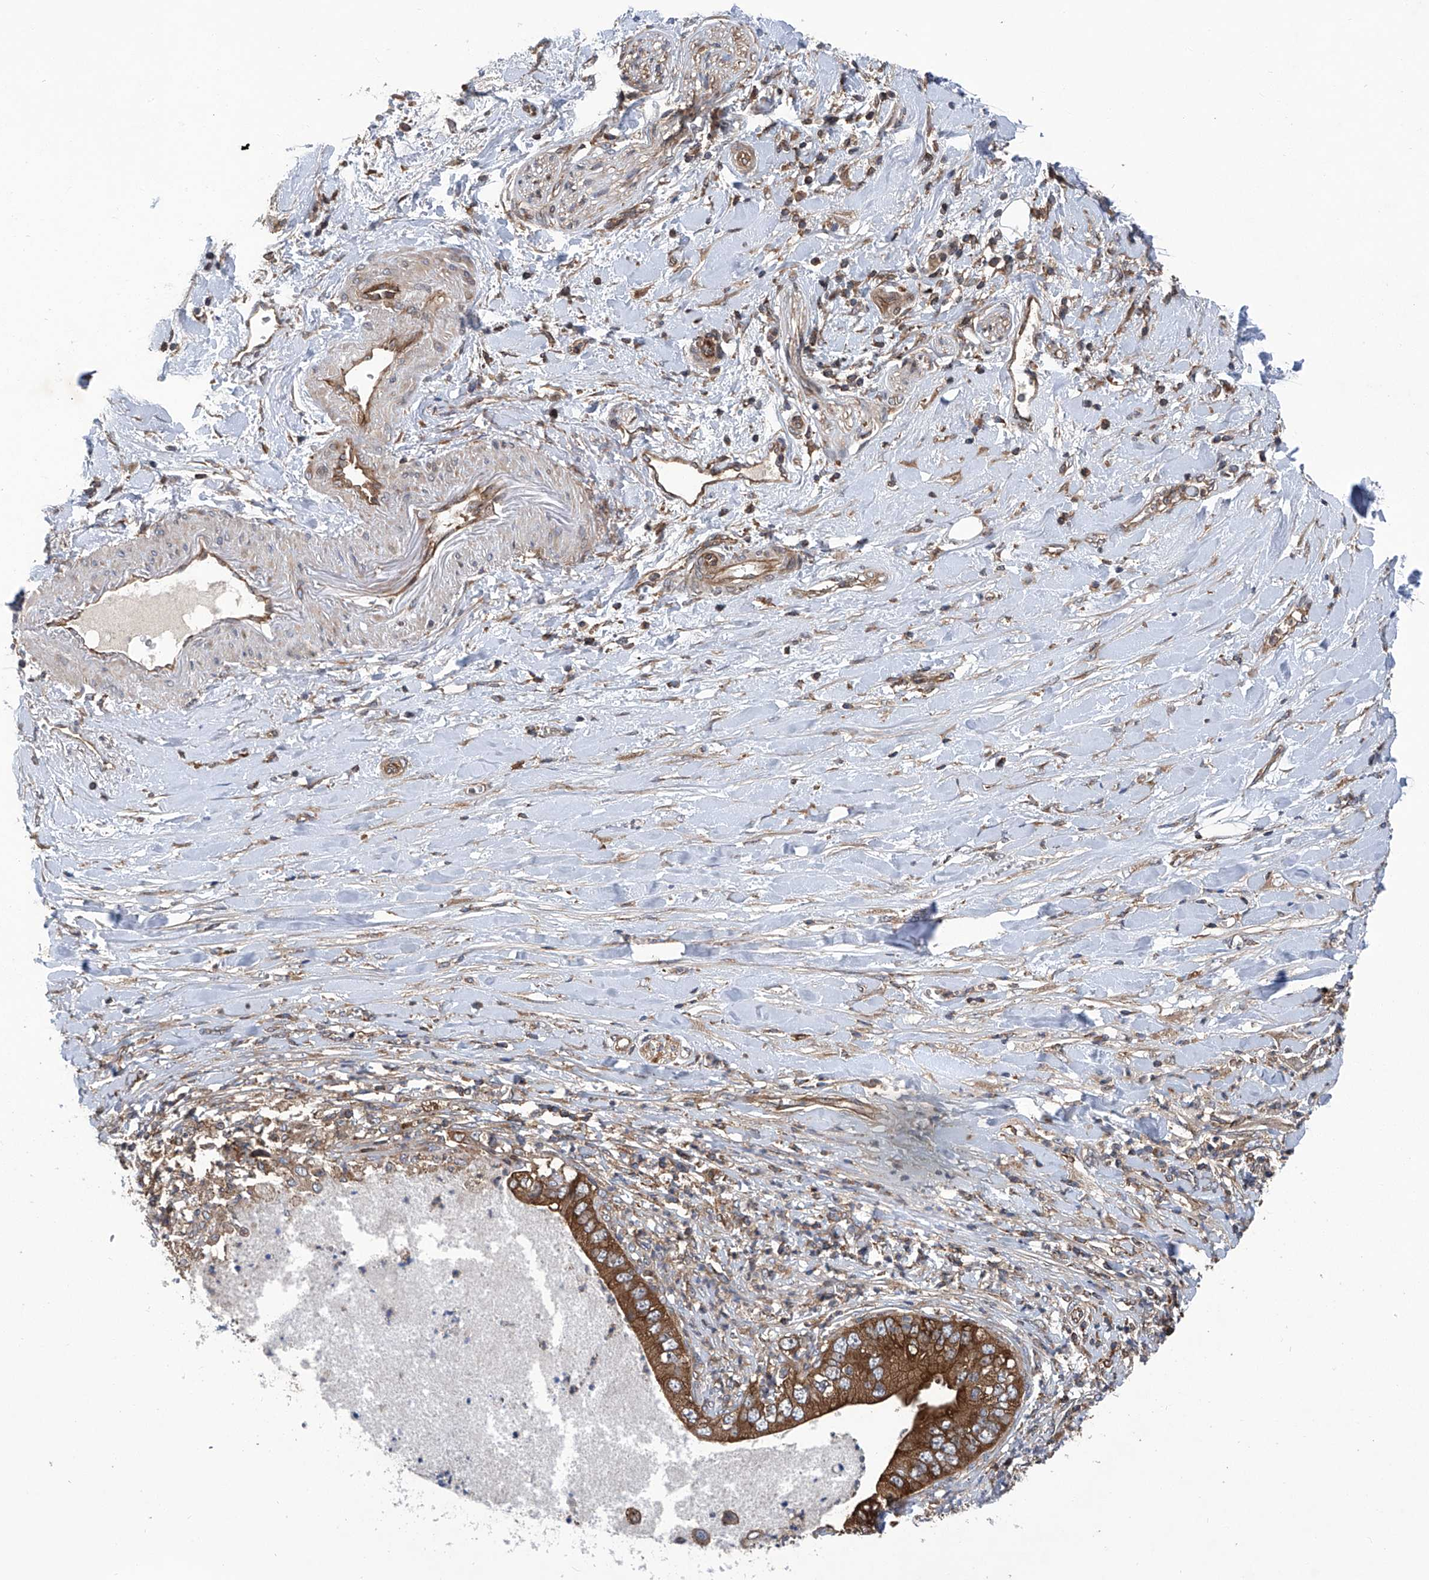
{"staining": {"intensity": "strong", "quantity": ">75%", "location": "cytoplasmic/membranous"}, "tissue": "pancreatic cancer", "cell_type": "Tumor cells", "image_type": "cancer", "snomed": [{"axis": "morphology", "description": "Adenocarcinoma, NOS"}, {"axis": "topography", "description": "Pancreas"}], "caption": "A brown stain highlights strong cytoplasmic/membranous staining of a protein in pancreatic cancer tumor cells.", "gene": "SMAP1", "patient": {"sex": "female", "age": 78}}